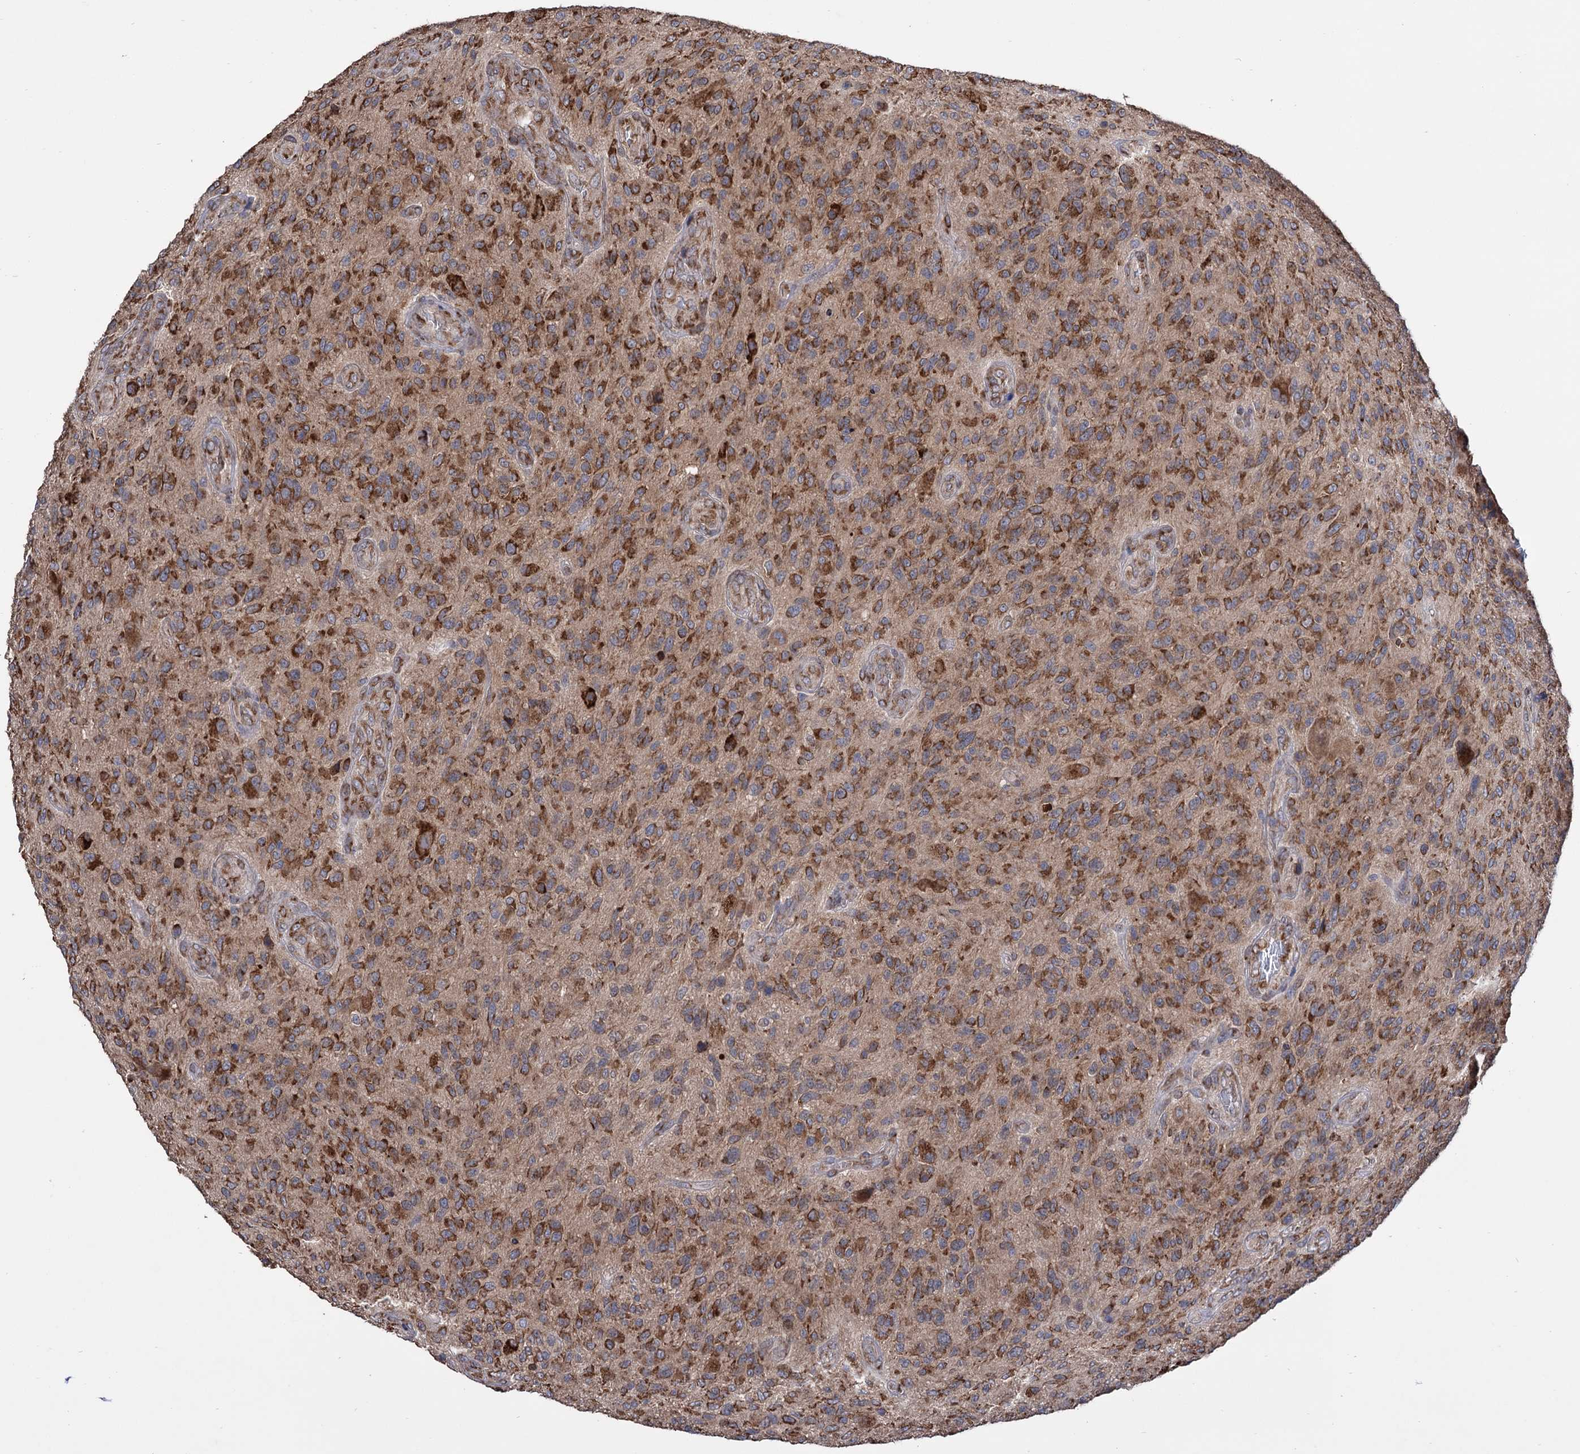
{"staining": {"intensity": "moderate", "quantity": ">75%", "location": "cytoplasmic/membranous"}, "tissue": "glioma", "cell_type": "Tumor cells", "image_type": "cancer", "snomed": [{"axis": "morphology", "description": "Glioma, malignant, High grade"}, {"axis": "topography", "description": "Brain"}], "caption": "Brown immunohistochemical staining in human high-grade glioma (malignant) exhibits moderate cytoplasmic/membranous staining in about >75% of tumor cells. (DAB IHC with brightfield microscopy, high magnification).", "gene": "CDAN1", "patient": {"sex": "male", "age": 47}}